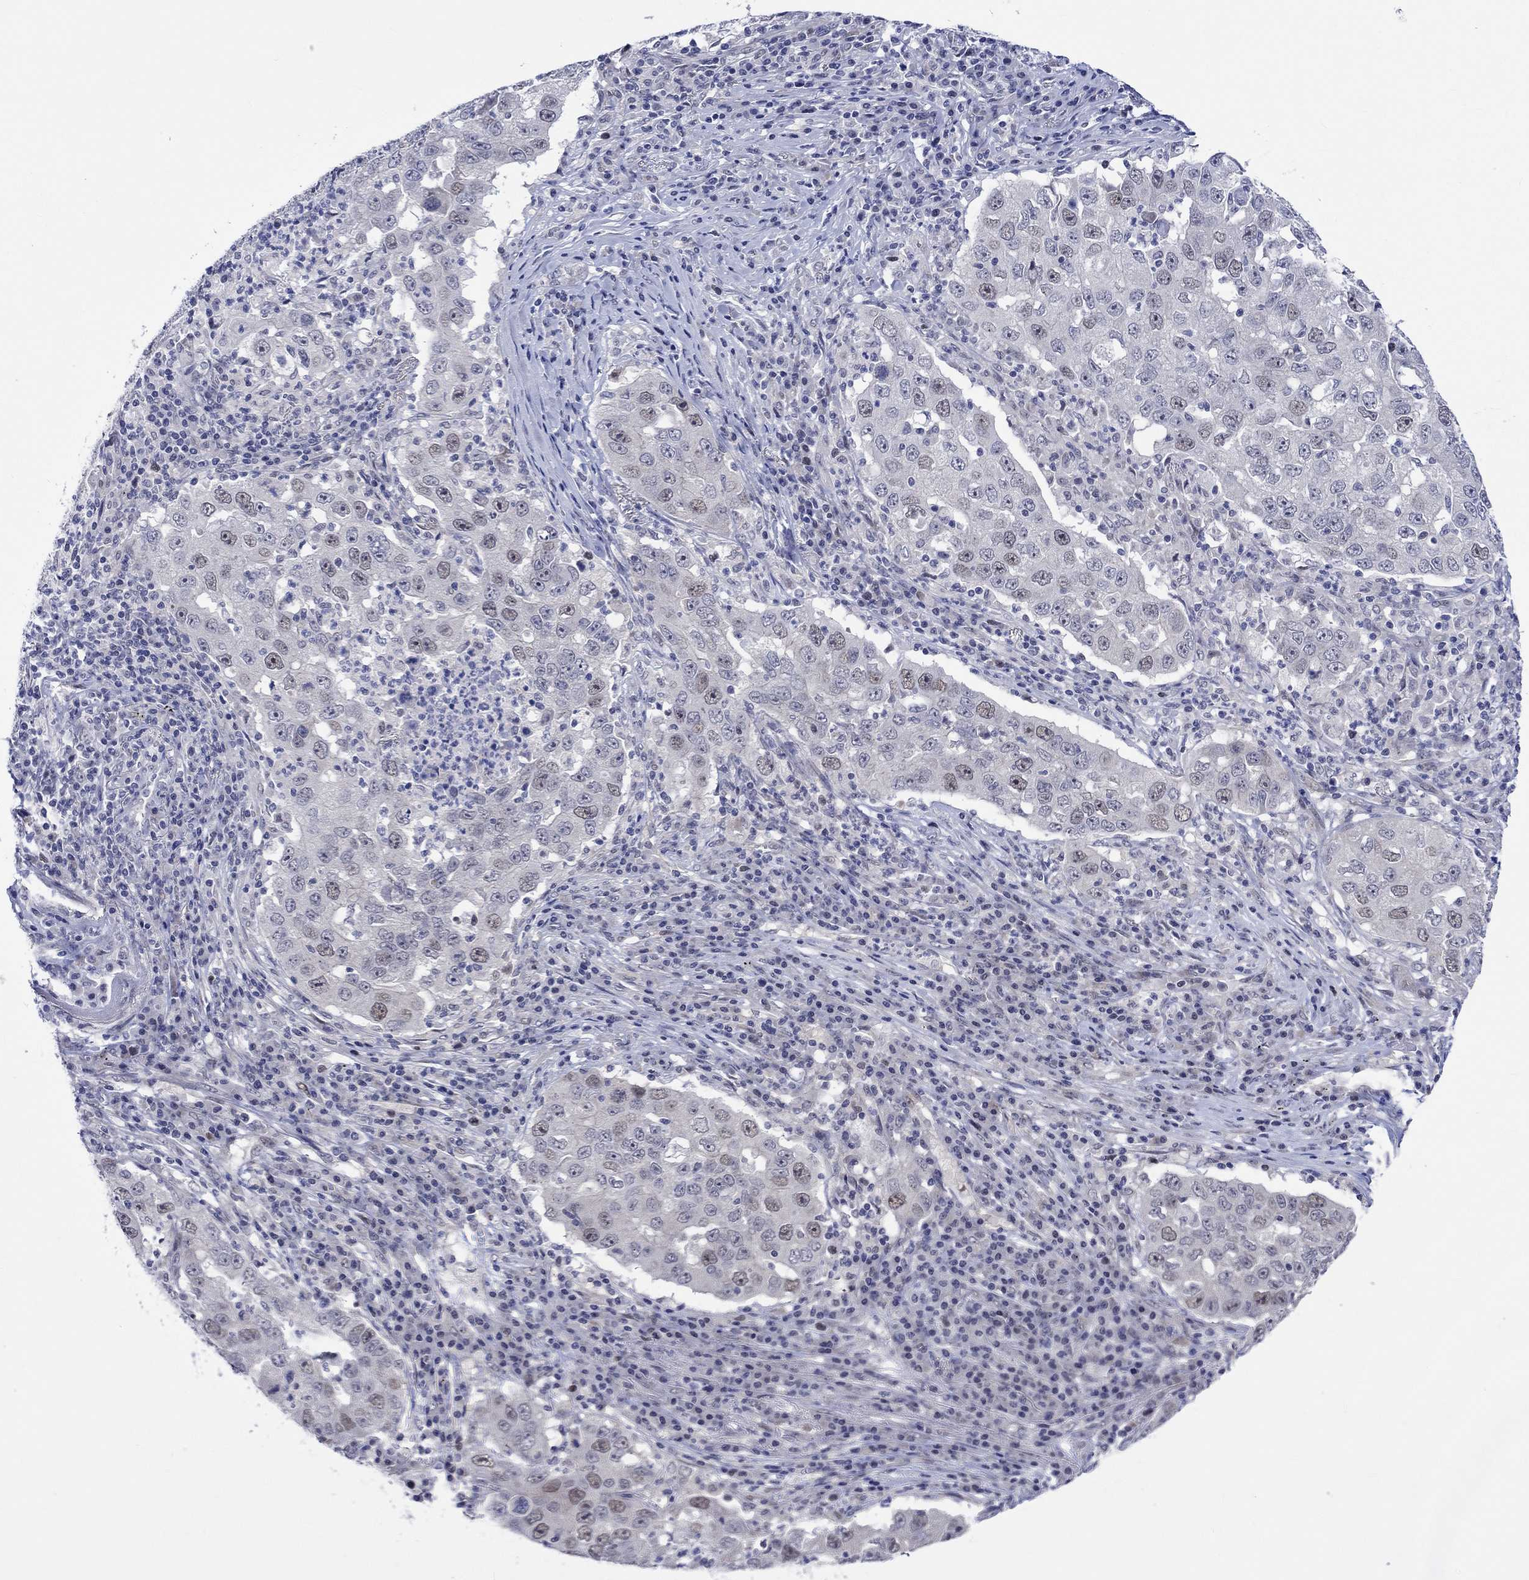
{"staining": {"intensity": "weak", "quantity": "25%-75%", "location": "nuclear"}, "tissue": "lung cancer", "cell_type": "Tumor cells", "image_type": "cancer", "snomed": [{"axis": "morphology", "description": "Adenocarcinoma, NOS"}, {"axis": "topography", "description": "Lung"}], "caption": "The image shows staining of adenocarcinoma (lung), revealing weak nuclear protein staining (brown color) within tumor cells. (brown staining indicates protein expression, while blue staining denotes nuclei).", "gene": "E2F8", "patient": {"sex": "male", "age": 73}}